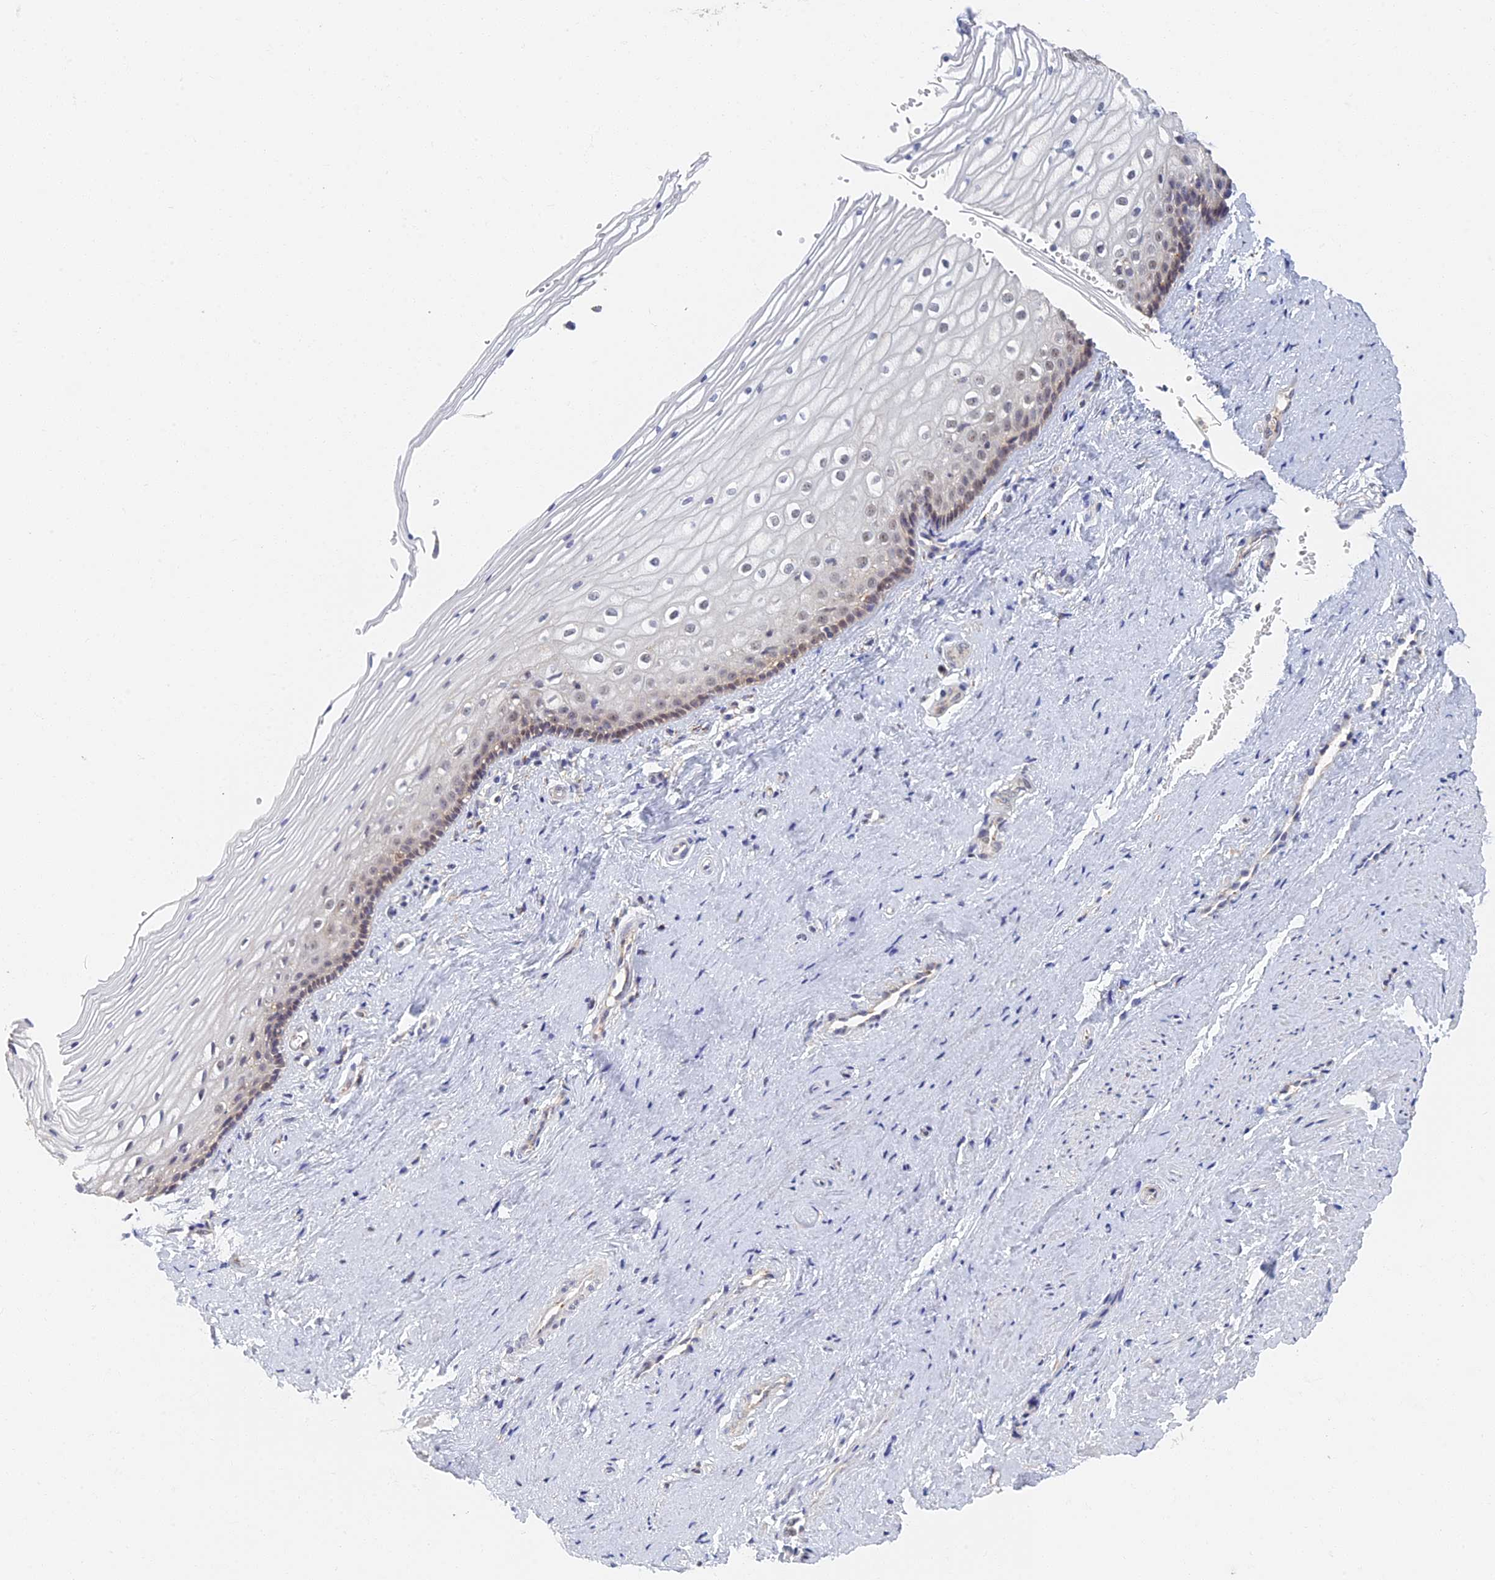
{"staining": {"intensity": "weak", "quantity": "25%-75%", "location": "nuclear"}, "tissue": "vagina", "cell_type": "Squamous epithelial cells", "image_type": "normal", "snomed": [{"axis": "morphology", "description": "Normal tissue, NOS"}, {"axis": "topography", "description": "Vagina"}], "caption": "Vagina stained for a protein (brown) shows weak nuclear positive expression in about 25%-75% of squamous epithelial cells.", "gene": "GPATCH1", "patient": {"sex": "female", "age": 46}}